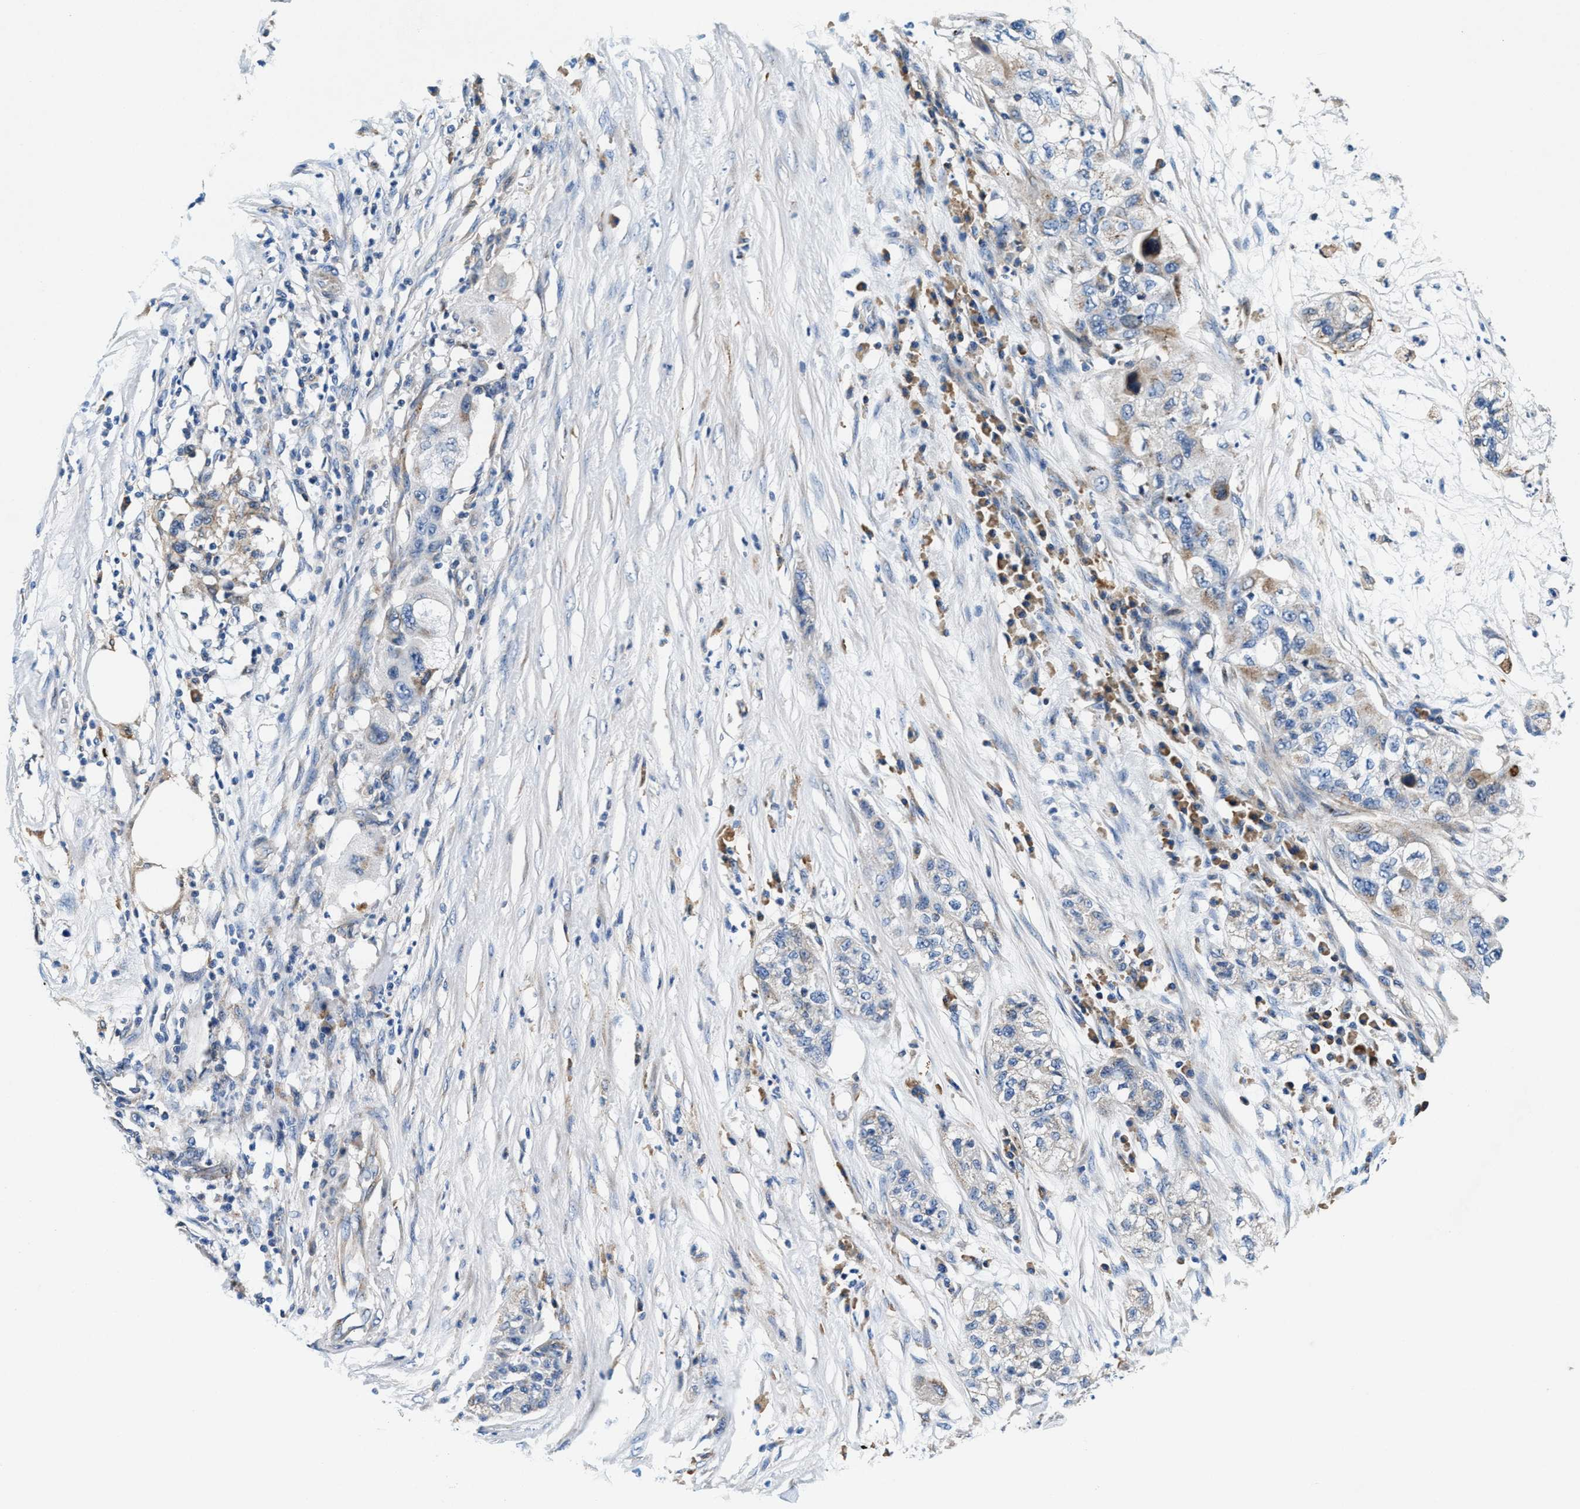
{"staining": {"intensity": "weak", "quantity": "<25%", "location": "cytoplasmic/membranous"}, "tissue": "pancreatic cancer", "cell_type": "Tumor cells", "image_type": "cancer", "snomed": [{"axis": "morphology", "description": "Adenocarcinoma, NOS"}, {"axis": "topography", "description": "Pancreas"}], "caption": "Tumor cells show no significant protein positivity in pancreatic cancer (adenocarcinoma). Brightfield microscopy of immunohistochemistry stained with DAB (3,3'-diaminobenzidine) (brown) and hematoxylin (blue), captured at high magnification.", "gene": "SLFN11", "patient": {"sex": "female", "age": 78}}